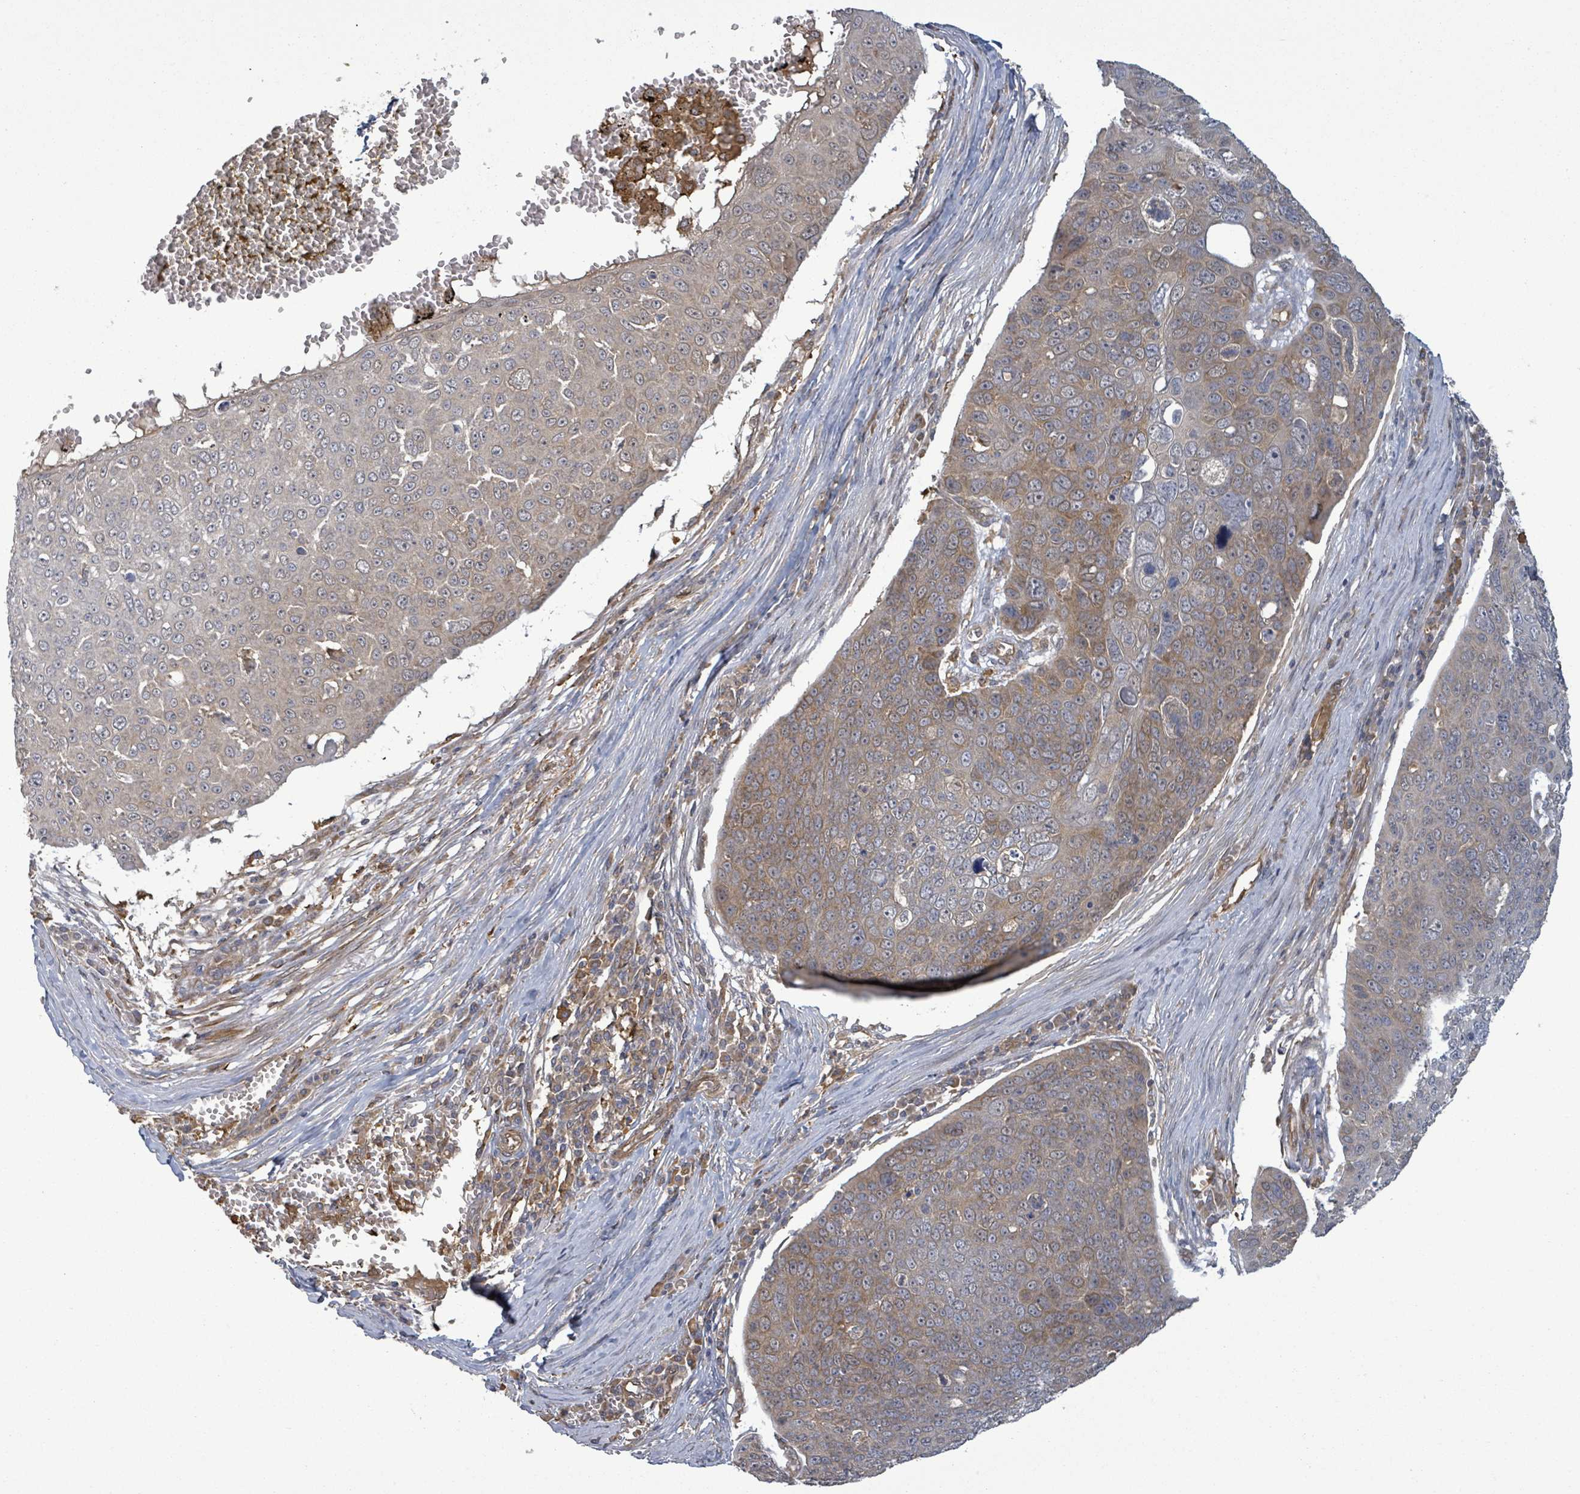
{"staining": {"intensity": "moderate", "quantity": "25%-75%", "location": "cytoplasmic/membranous"}, "tissue": "skin cancer", "cell_type": "Tumor cells", "image_type": "cancer", "snomed": [{"axis": "morphology", "description": "Squamous cell carcinoma, NOS"}, {"axis": "topography", "description": "Skin"}], "caption": "The image reveals immunohistochemical staining of skin cancer. There is moderate cytoplasmic/membranous expression is appreciated in approximately 25%-75% of tumor cells.", "gene": "MAP3K6", "patient": {"sex": "male", "age": 71}}